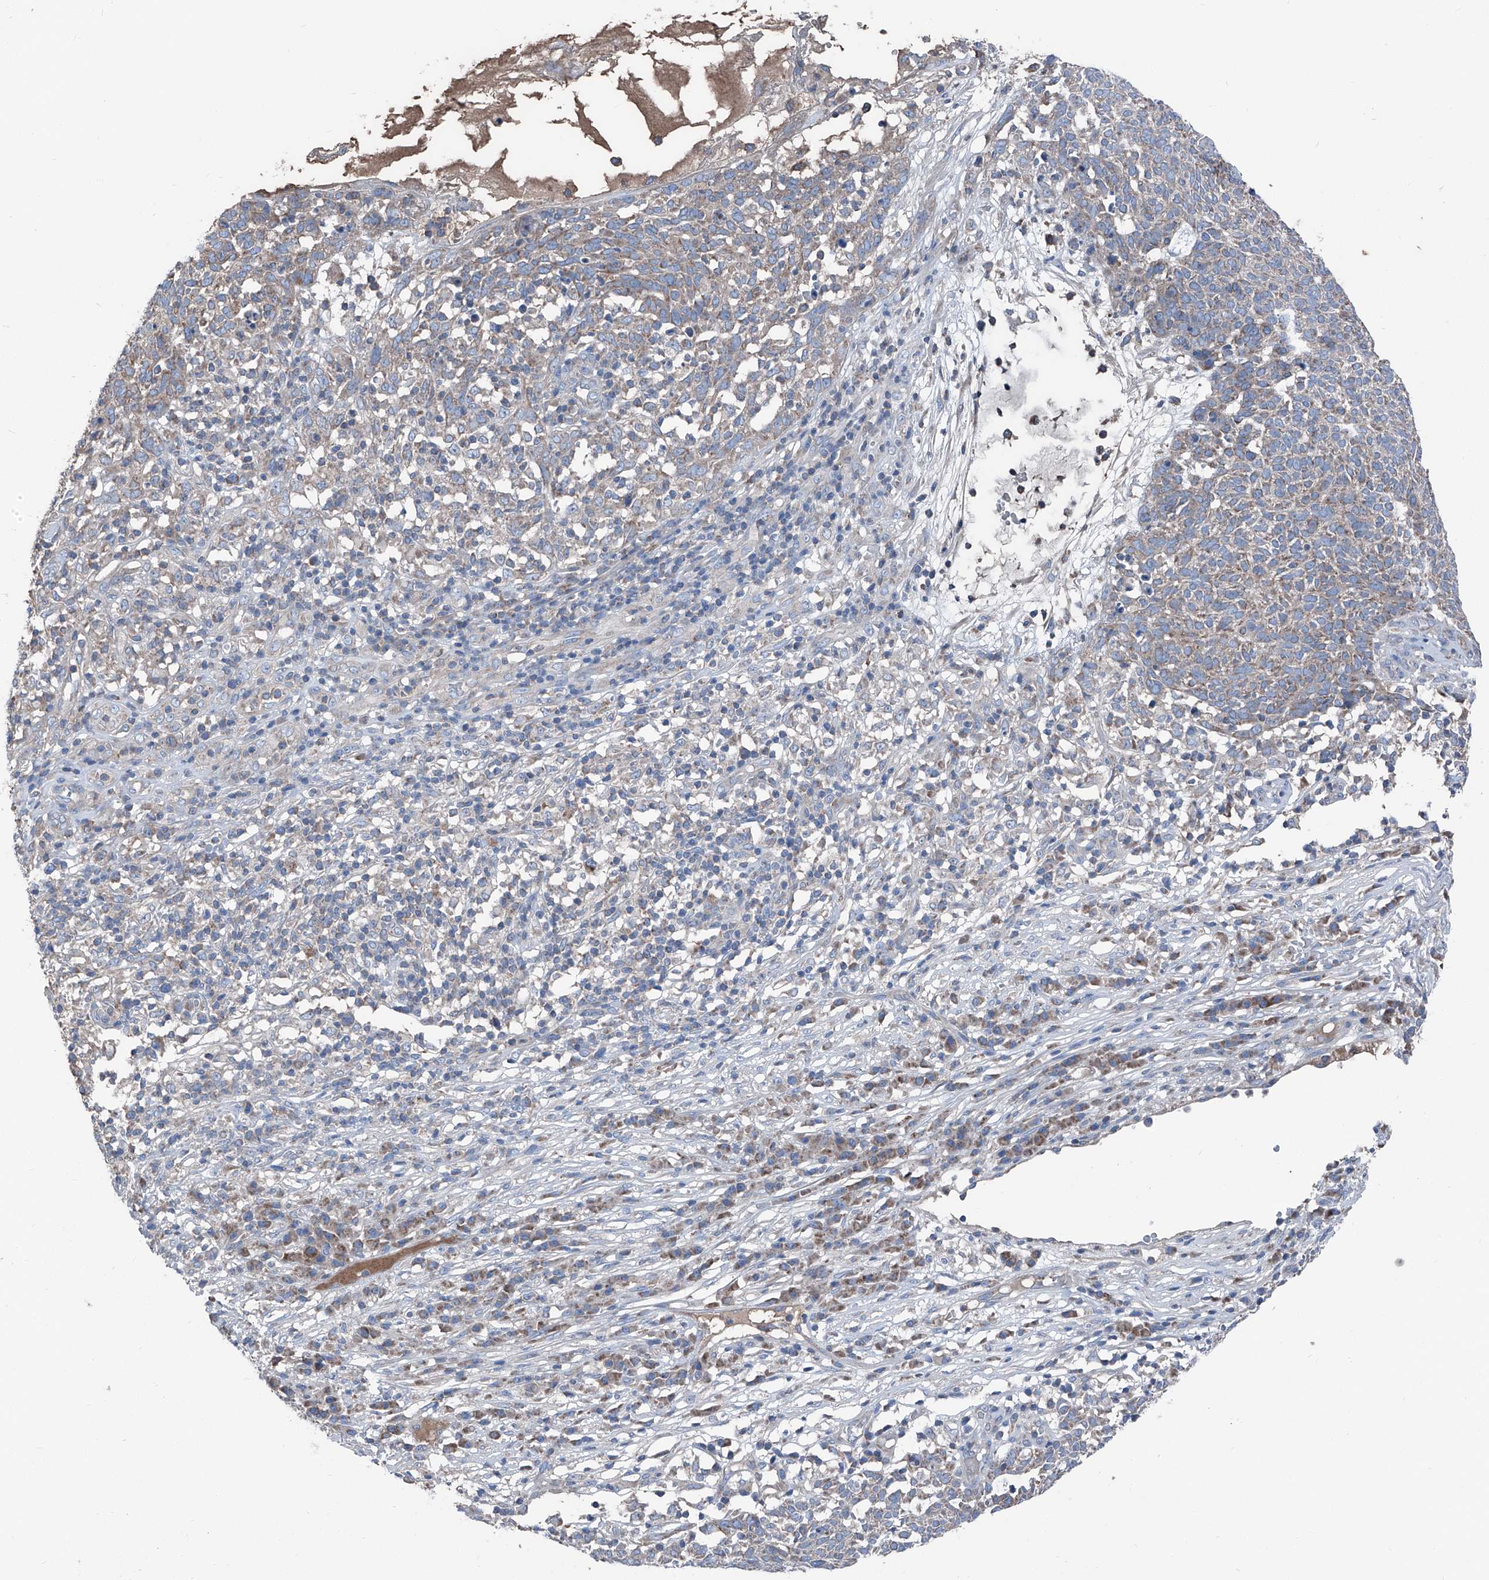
{"staining": {"intensity": "weak", "quantity": ">75%", "location": "cytoplasmic/membranous"}, "tissue": "skin cancer", "cell_type": "Tumor cells", "image_type": "cancer", "snomed": [{"axis": "morphology", "description": "Squamous cell carcinoma, NOS"}, {"axis": "topography", "description": "Skin"}], "caption": "This histopathology image demonstrates skin squamous cell carcinoma stained with IHC to label a protein in brown. The cytoplasmic/membranous of tumor cells show weak positivity for the protein. Nuclei are counter-stained blue.", "gene": "GPAT3", "patient": {"sex": "female", "age": 90}}